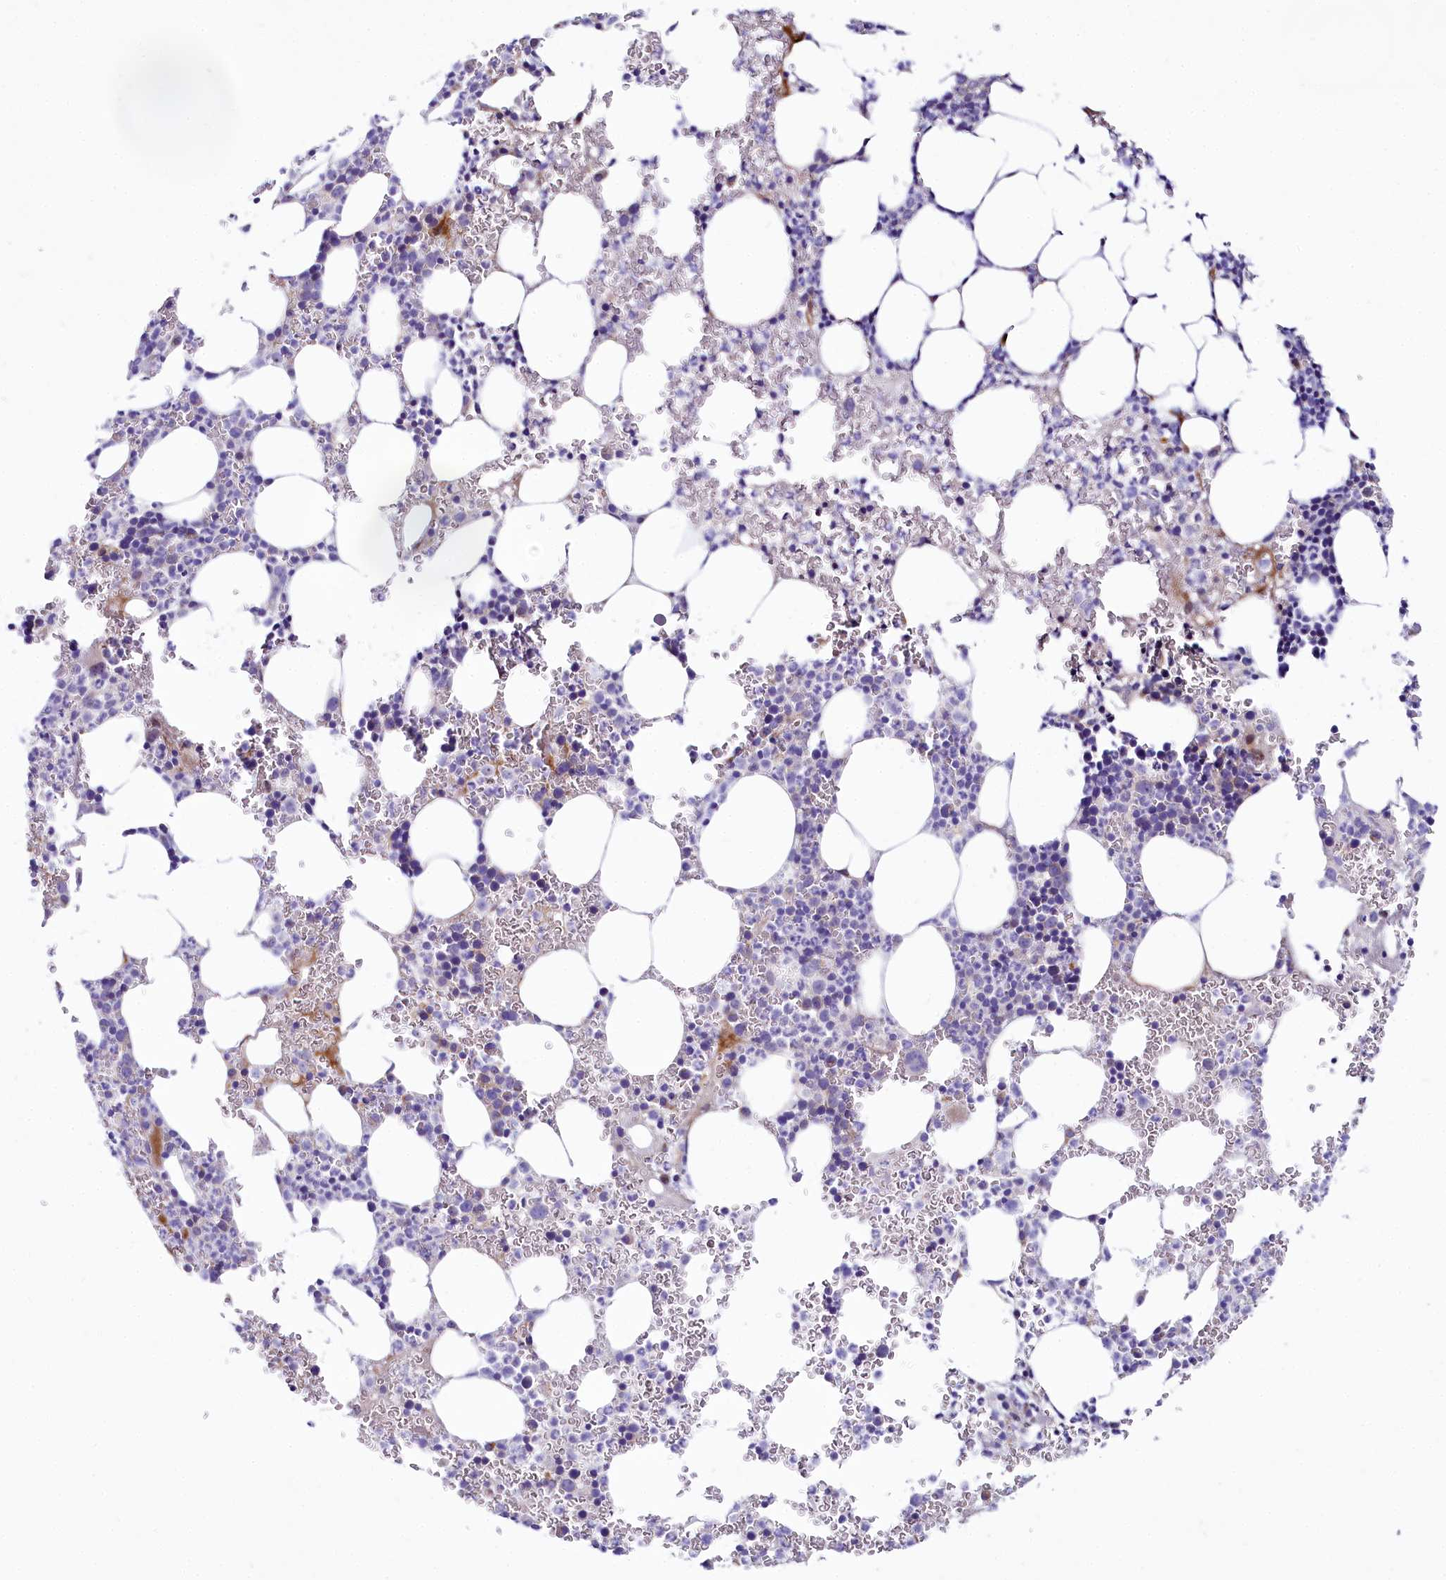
{"staining": {"intensity": "negative", "quantity": "none", "location": "none"}, "tissue": "bone marrow", "cell_type": "Hematopoietic cells", "image_type": "normal", "snomed": [{"axis": "morphology", "description": "Normal tissue, NOS"}, {"axis": "topography", "description": "Bone marrow"}], "caption": "An immunohistochemistry histopathology image of benign bone marrow is shown. There is no staining in hematopoietic cells of bone marrow. (Immunohistochemistry, brightfield microscopy, high magnification).", "gene": "SH3TC2", "patient": {"sex": "female", "age": 78}}